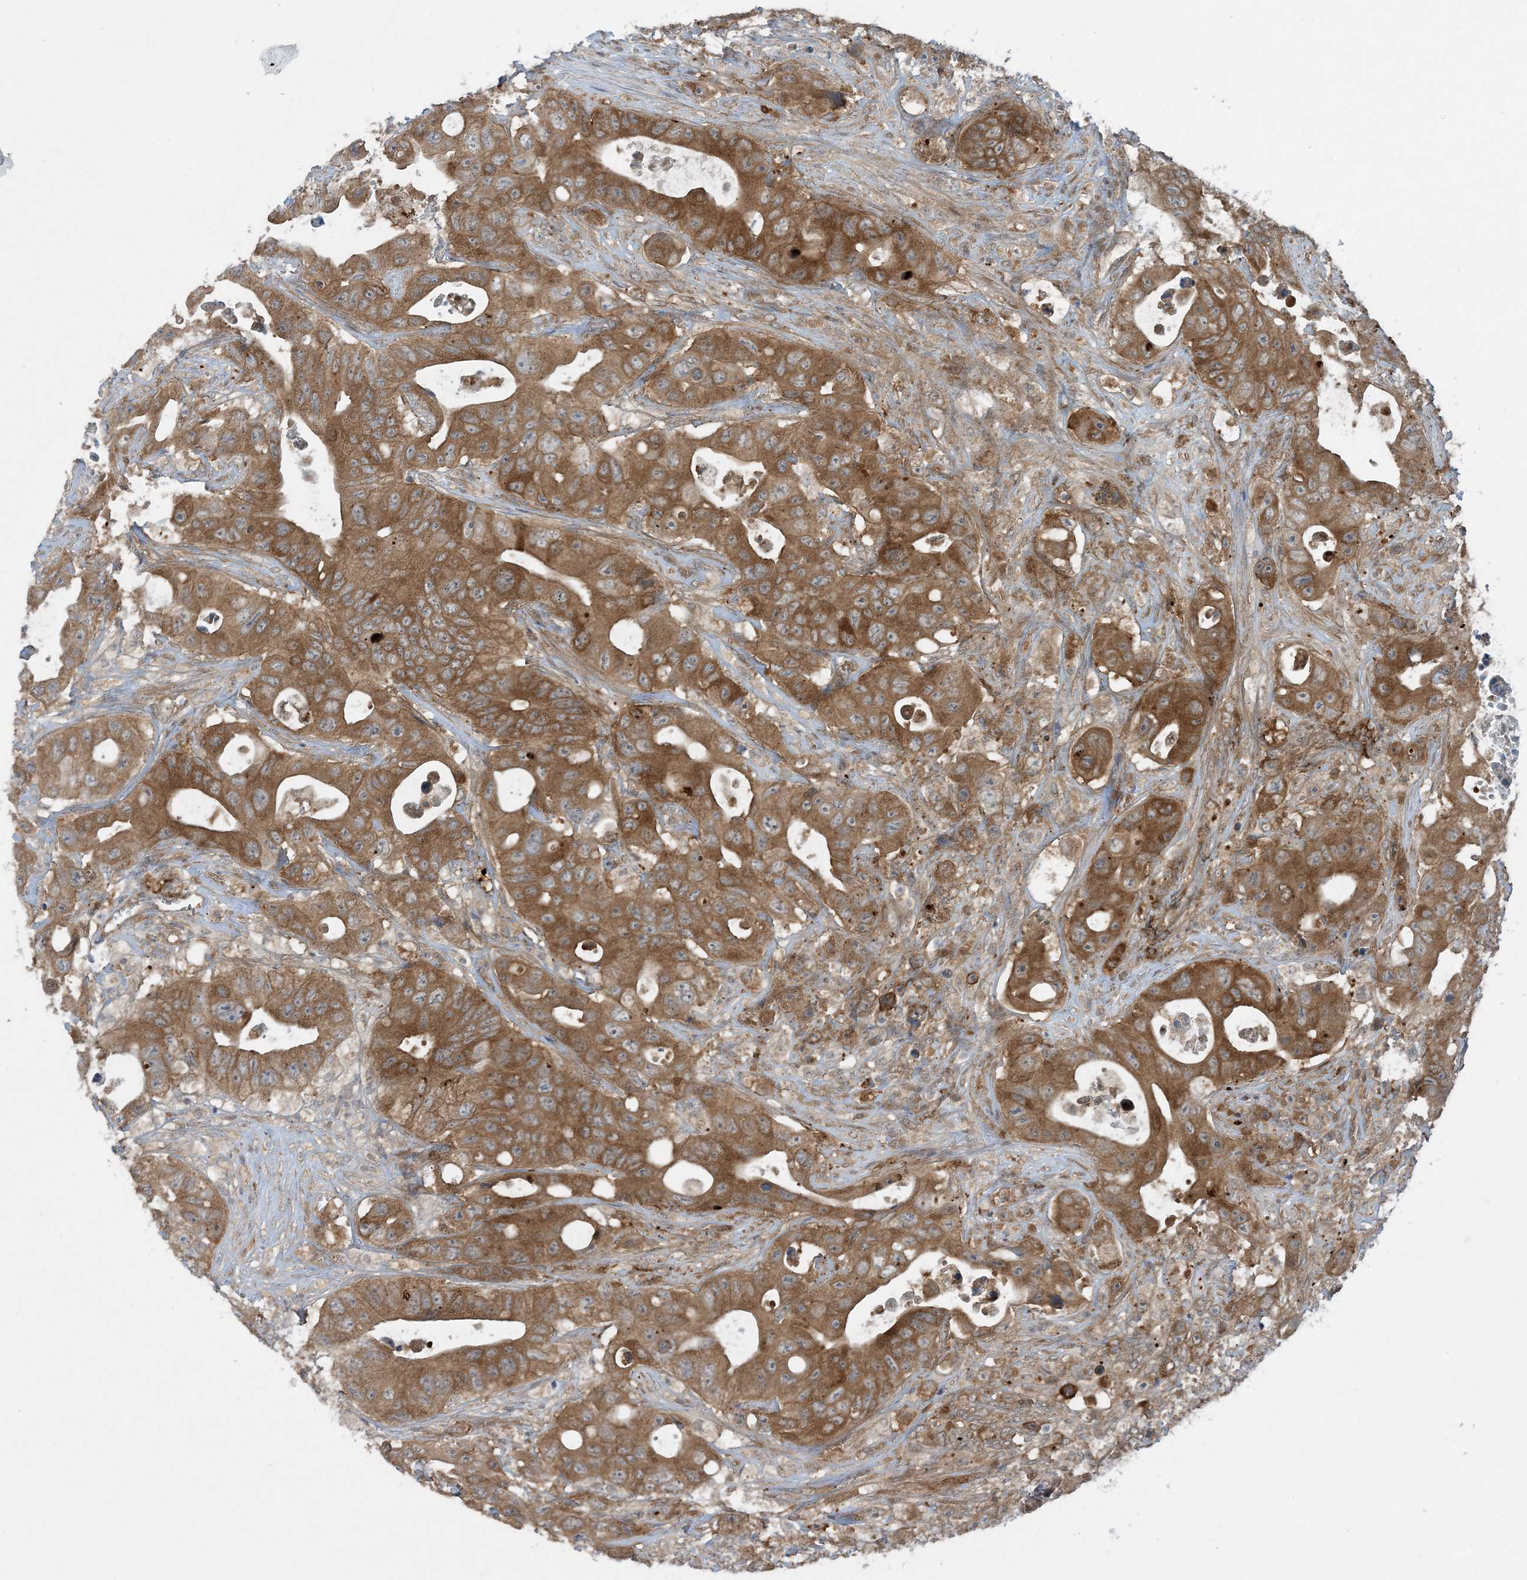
{"staining": {"intensity": "moderate", "quantity": ">75%", "location": "cytoplasmic/membranous"}, "tissue": "colorectal cancer", "cell_type": "Tumor cells", "image_type": "cancer", "snomed": [{"axis": "morphology", "description": "Adenocarcinoma, NOS"}, {"axis": "topography", "description": "Colon"}], "caption": "A histopathology image of colorectal adenocarcinoma stained for a protein shows moderate cytoplasmic/membranous brown staining in tumor cells.", "gene": "STAM2", "patient": {"sex": "female", "age": 46}}